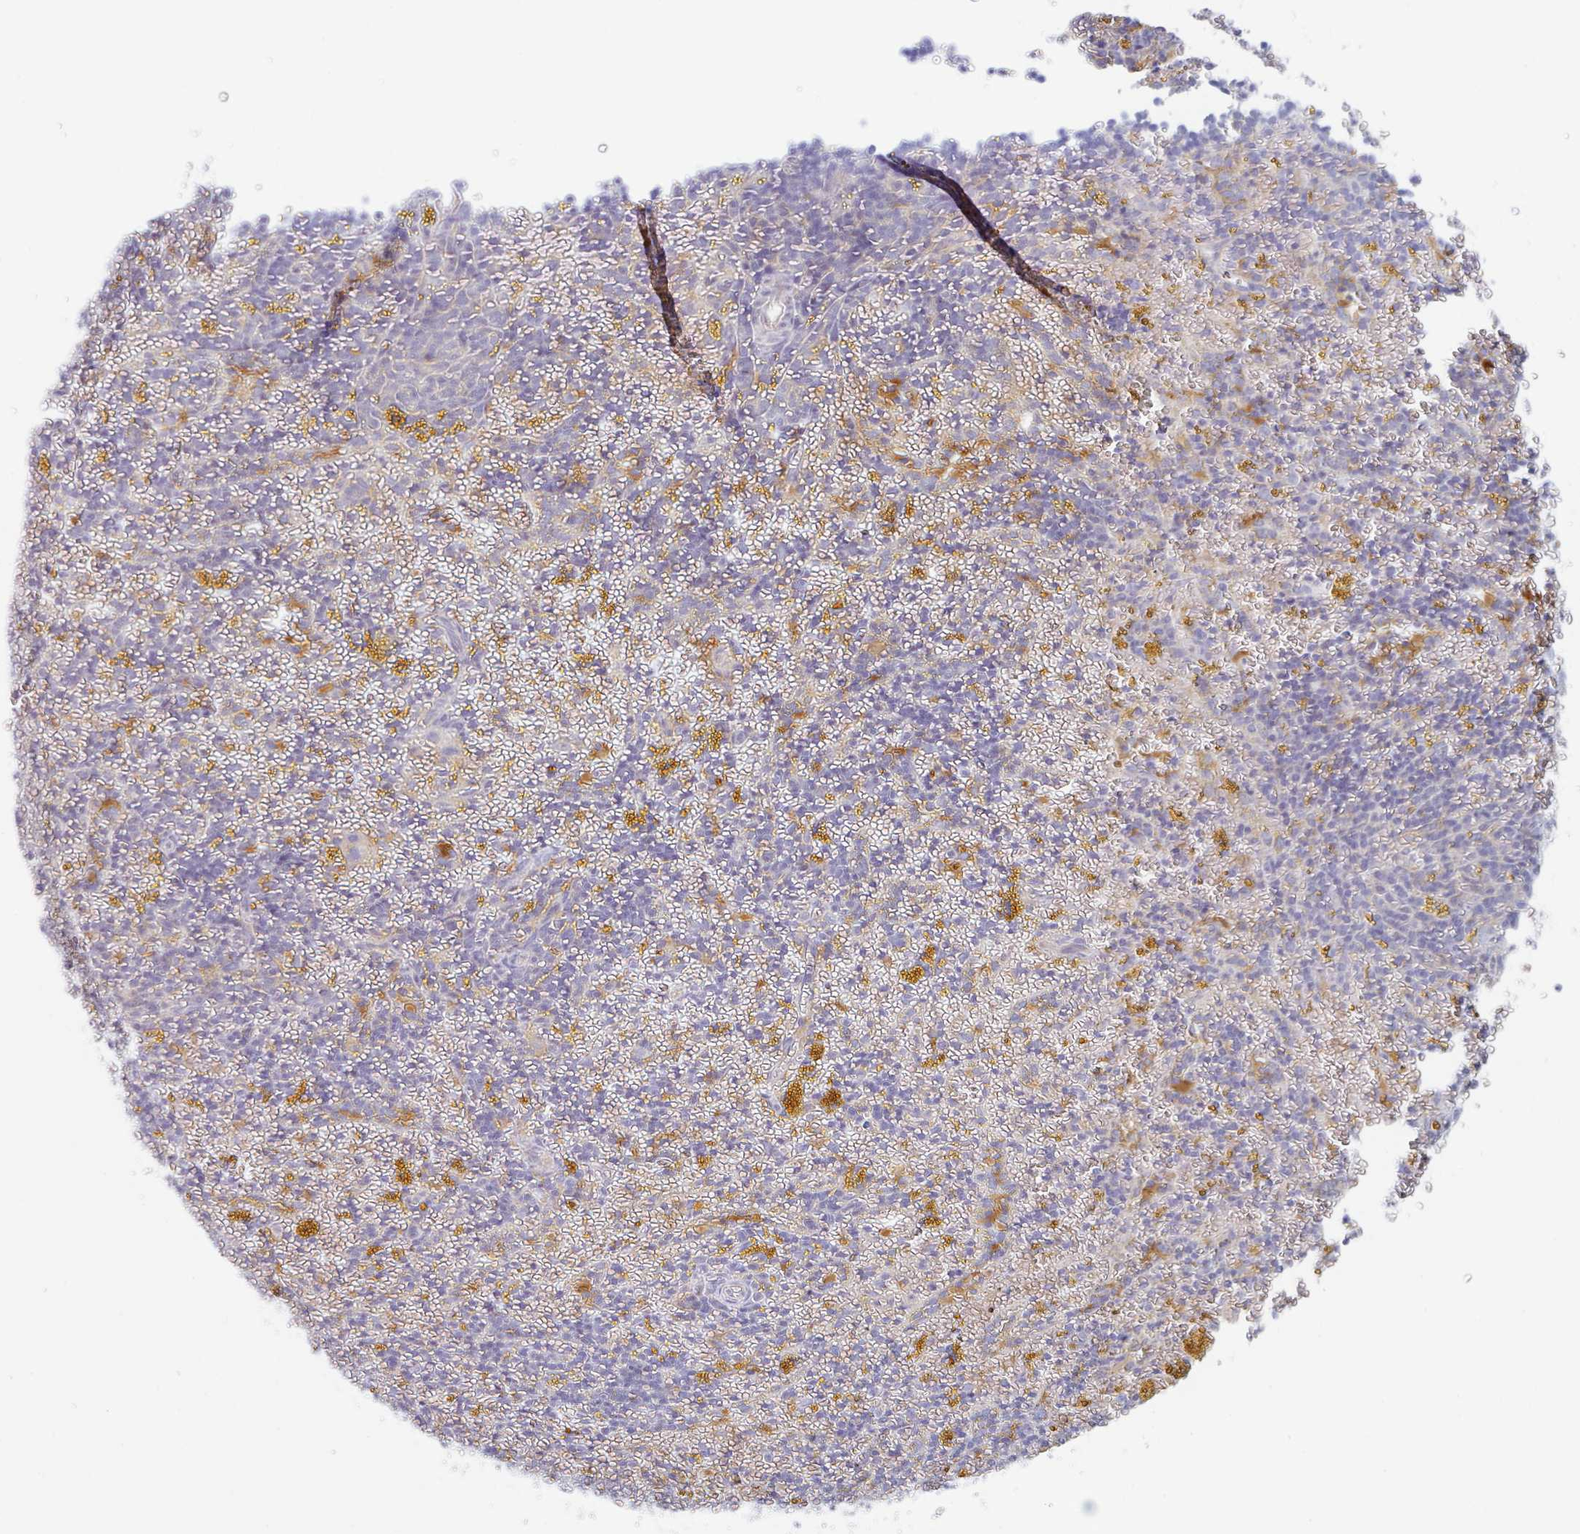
{"staining": {"intensity": "negative", "quantity": "none", "location": "none"}, "tissue": "lymphoma", "cell_type": "Tumor cells", "image_type": "cancer", "snomed": [{"axis": "morphology", "description": "Malignant lymphoma, non-Hodgkin's type, Low grade"}, {"axis": "topography", "description": "Spleen"}, {"axis": "topography", "description": "Lymph node"}], "caption": "DAB (3,3'-diaminobenzidine) immunohistochemical staining of human lymphoma shows no significant staining in tumor cells. (IHC, brightfield microscopy, high magnification).", "gene": "AMPD2", "patient": {"sex": "female", "age": 66}}